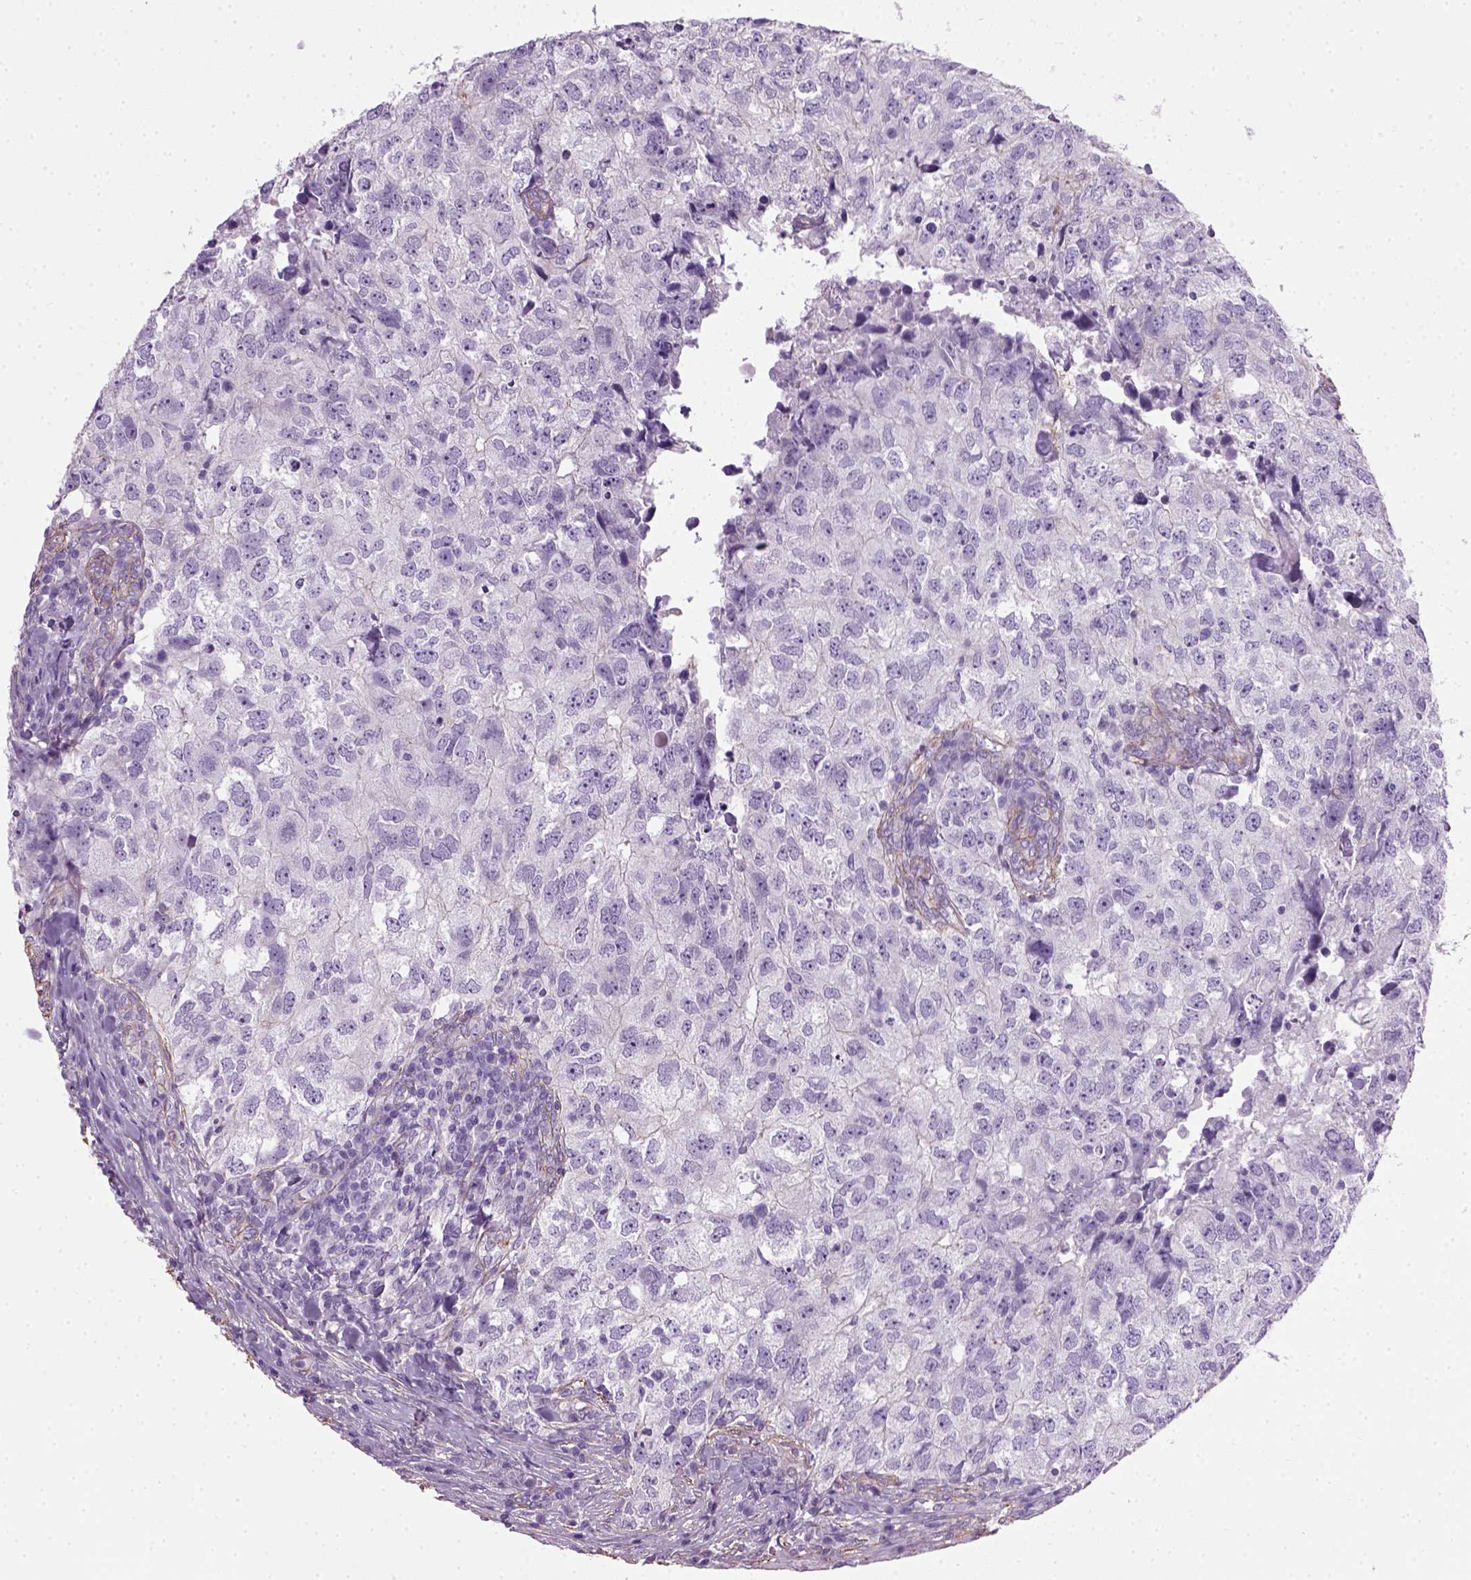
{"staining": {"intensity": "negative", "quantity": "none", "location": "none"}, "tissue": "breast cancer", "cell_type": "Tumor cells", "image_type": "cancer", "snomed": [{"axis": "morphology", "description": "Duct carcinoma"}, {"axis": "topography", "description": "Breast"}], "caption": "Immunohistochemical staining of human invasive ductal carcinoma (breast) displays no significant positivity in tumor cells.", "gene": "FAM161A", "patient": {"sex": "female", "age": 30}}